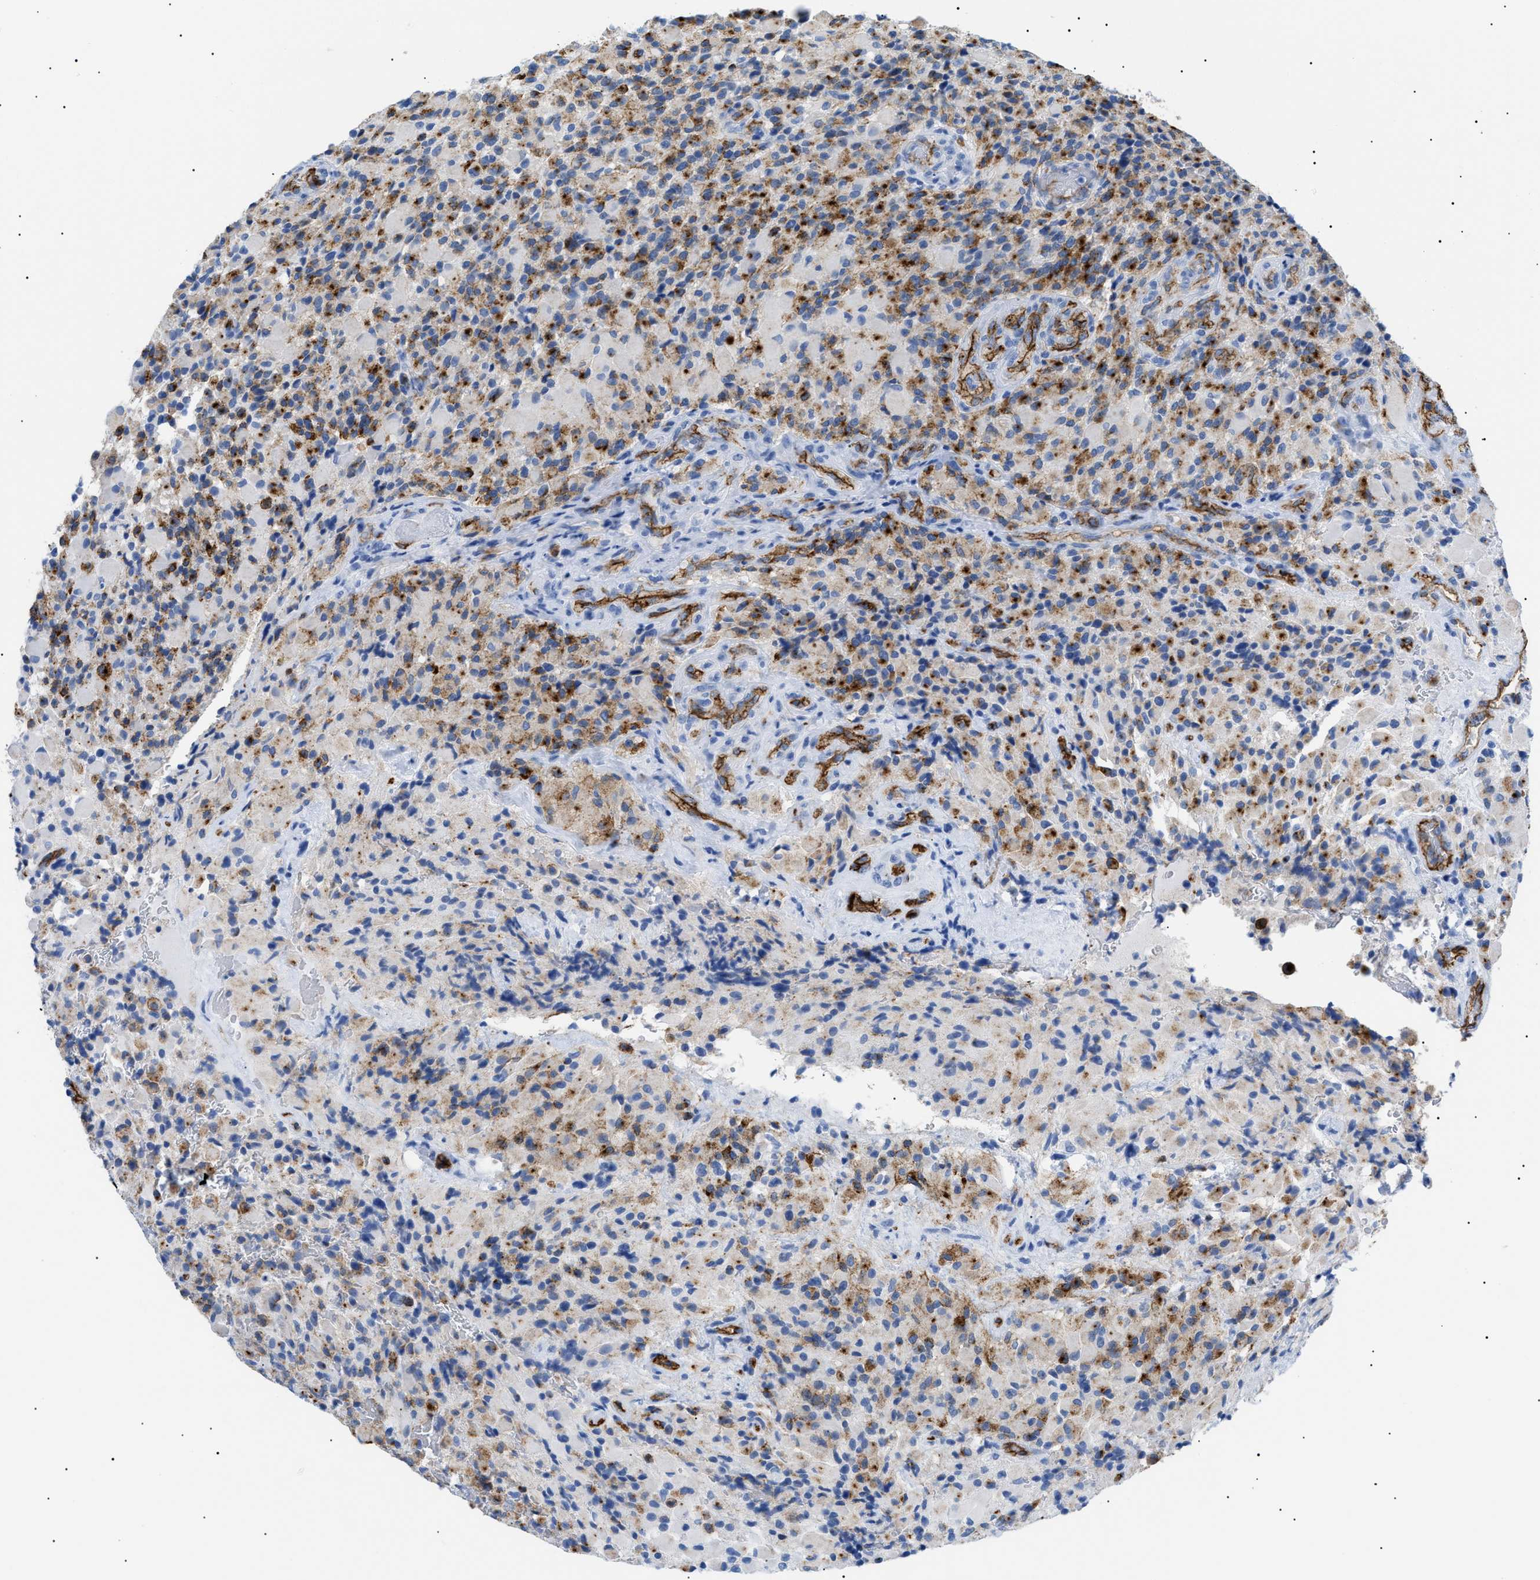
{"staining": {"intensity": "strong", "quantity": "25%-75%", "location": "cytoplasmic/membranous"}, "tissue": "glioma", "cell_type": "Tumor cells", "image_type": "cancer", "snomed": [{"axis": "morphology", "description": "Glioma, malignant, High grade"}, {"axis": "topography", "description": "Brain"}], "caption": "A brown stain highlights strong cytoplasmic/membranous positivity of a protein in human glioma tumor cells. (Brightfield microscopy of DAB IHC at high magnification).", "gene": "PODXL", "patient": {"sex": "male", "age": 71}}